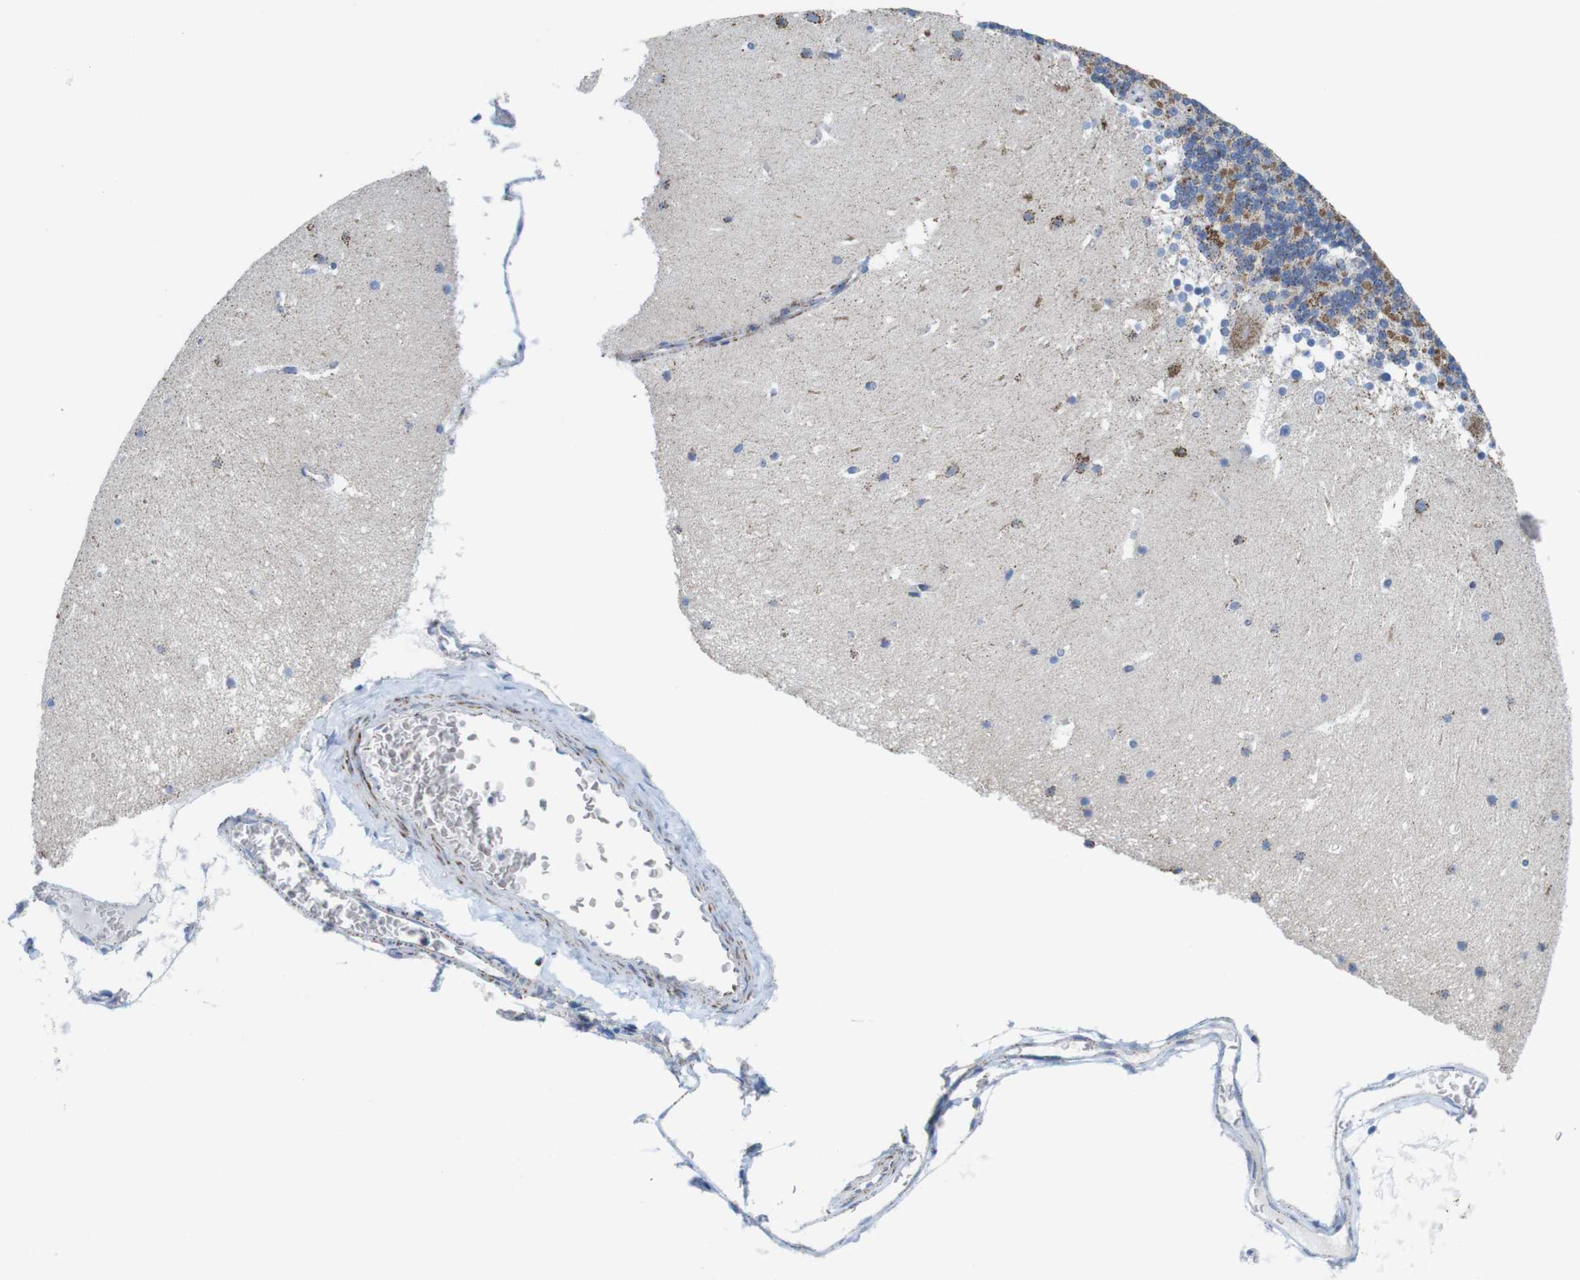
{"staining": {"intensity": "strong", "quantity": ">75%", "location": "cytoplasmic/membranous"}, "tissue": "cerebellum", "cell_type": "Cells in granular layer", "image_type": "normal", "snomed": [{"axis": "morphology", "description": "Normal tissue, NOS"}, {"axis": "topography", "description": "Cerebellum"}], "caption": "A micrograph of cerebellum stained for a protein reveals strong cytoplasmic/membranous brown staining in cells in granular layer. (brown staining indicates protein expression, while blue staining denotes nuclei).", "gene": "ATP5PO", "patient": {"sex": "male", "age": 45}}